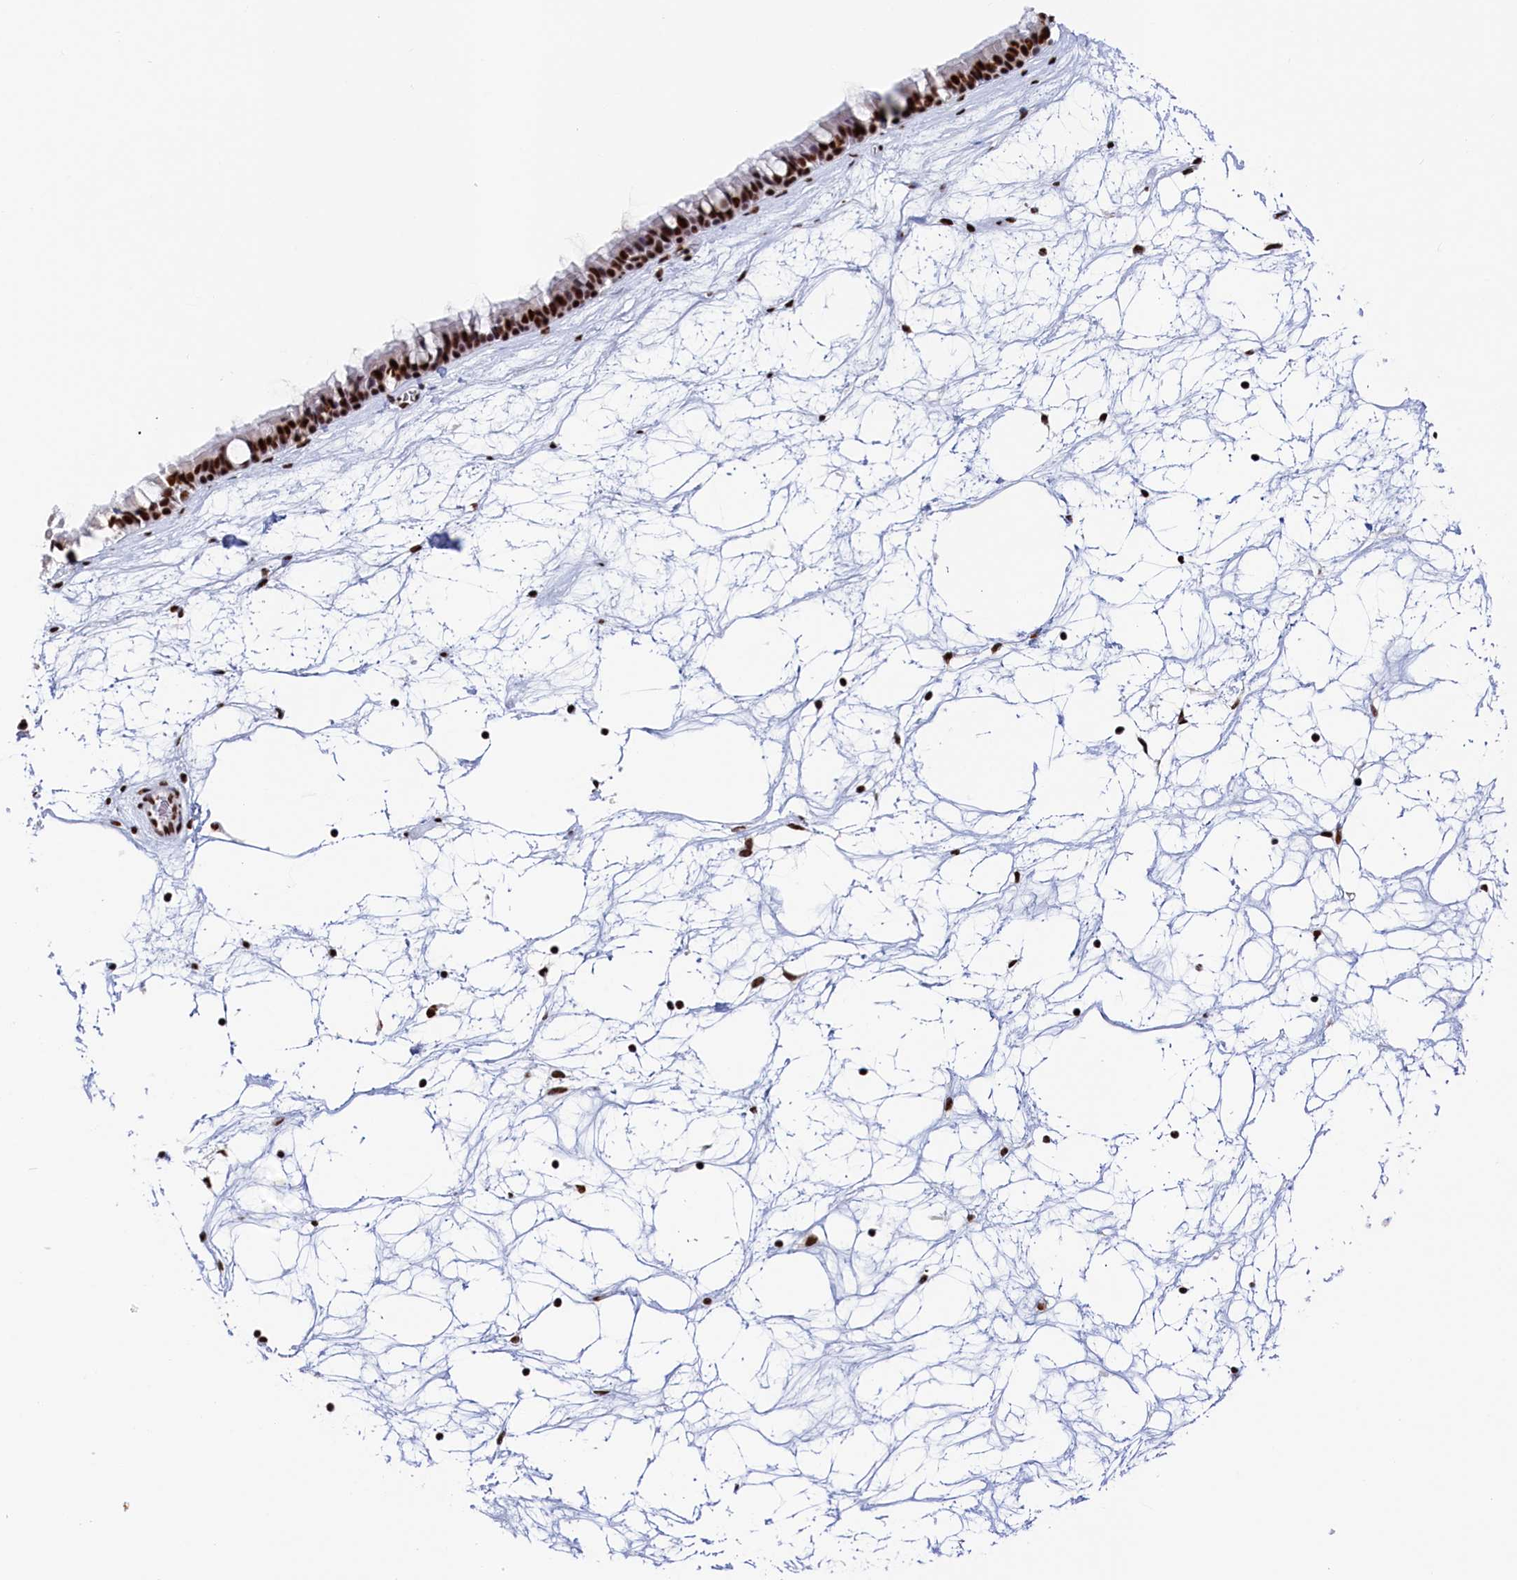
{"staining": {"intensity": "strong", "quantity": ">75%", "location": "nuclear"}, "tissue": "nasopharynx", "cell_type": "Respiratory epithelial cells", "image_type": "normal", "snomed": [{"axis": "morphology", "description": "Normal tissue, NOS"}, {"axis": "topography", "description": "Nasopharynx"}], "caption": "This image displays IHC staining of normal nasopharynx, with high strong nuclear expression in approximately >75% of respiratory epithelial cells.", "gene": "MOSPD3", "patient": {"sex": "male", "age": 64}}